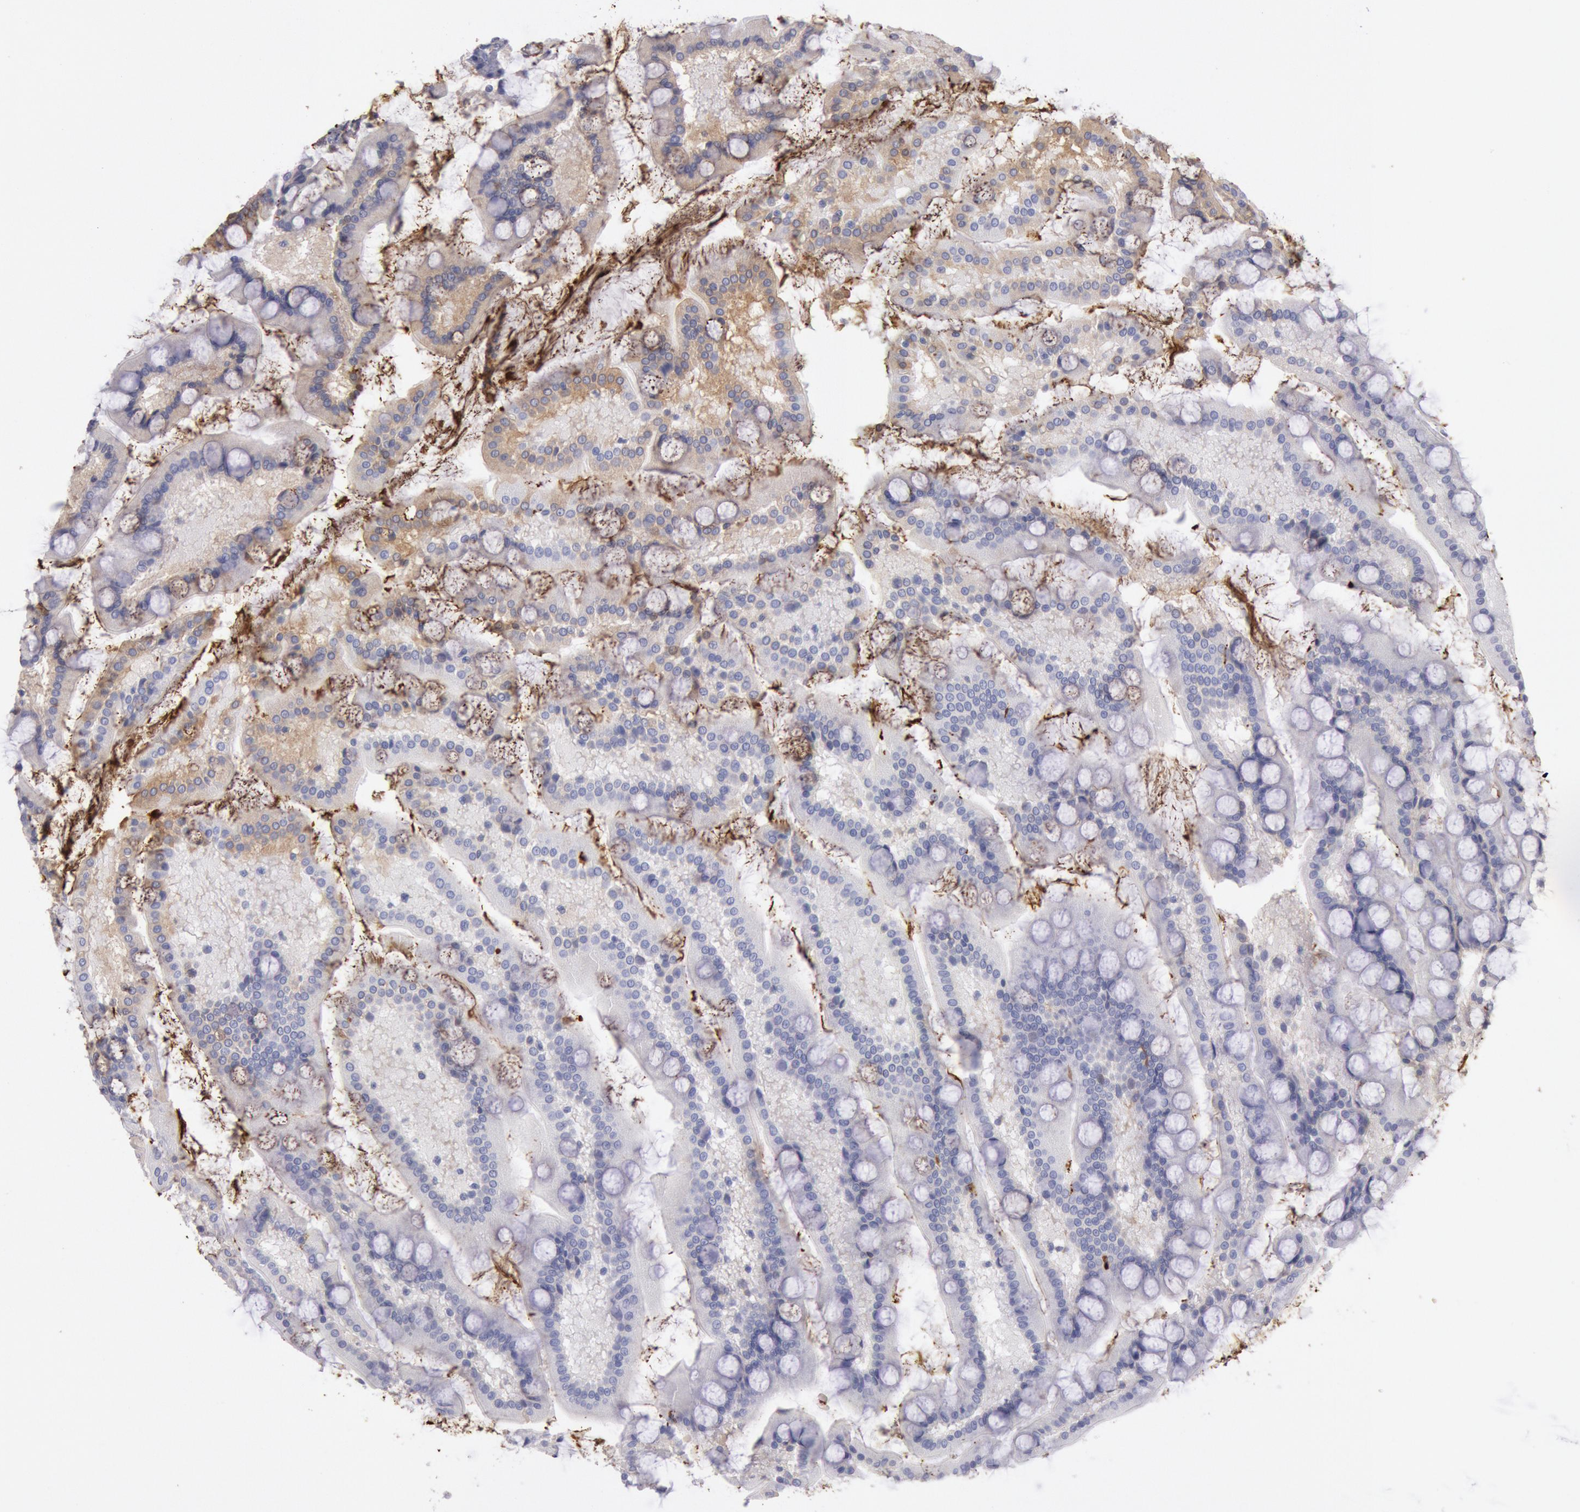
{"staining": {"intensity": "weak", "quantity": "25%-75%", "location": "cytoplasmic/membranous"}, "tissue": "small intestine", "cell_type": "Glandular cells", "image_type": "normal", "snomed": [{"axis": "morphology", "description": "Normal tissue, NOS"}, {"axis": "topography", "description": "Small intestine"}], "caption": "Small intestine stained with immunohistochemistry (IHC) shows weak cytoplasmic/membranous staining in approximately 25%-75% of glandular cells. The protein is shown in brown color, while the nuclei are stained blue.", "gene": "IGHA1", "patient": {"sex": "male", "age": 41}}